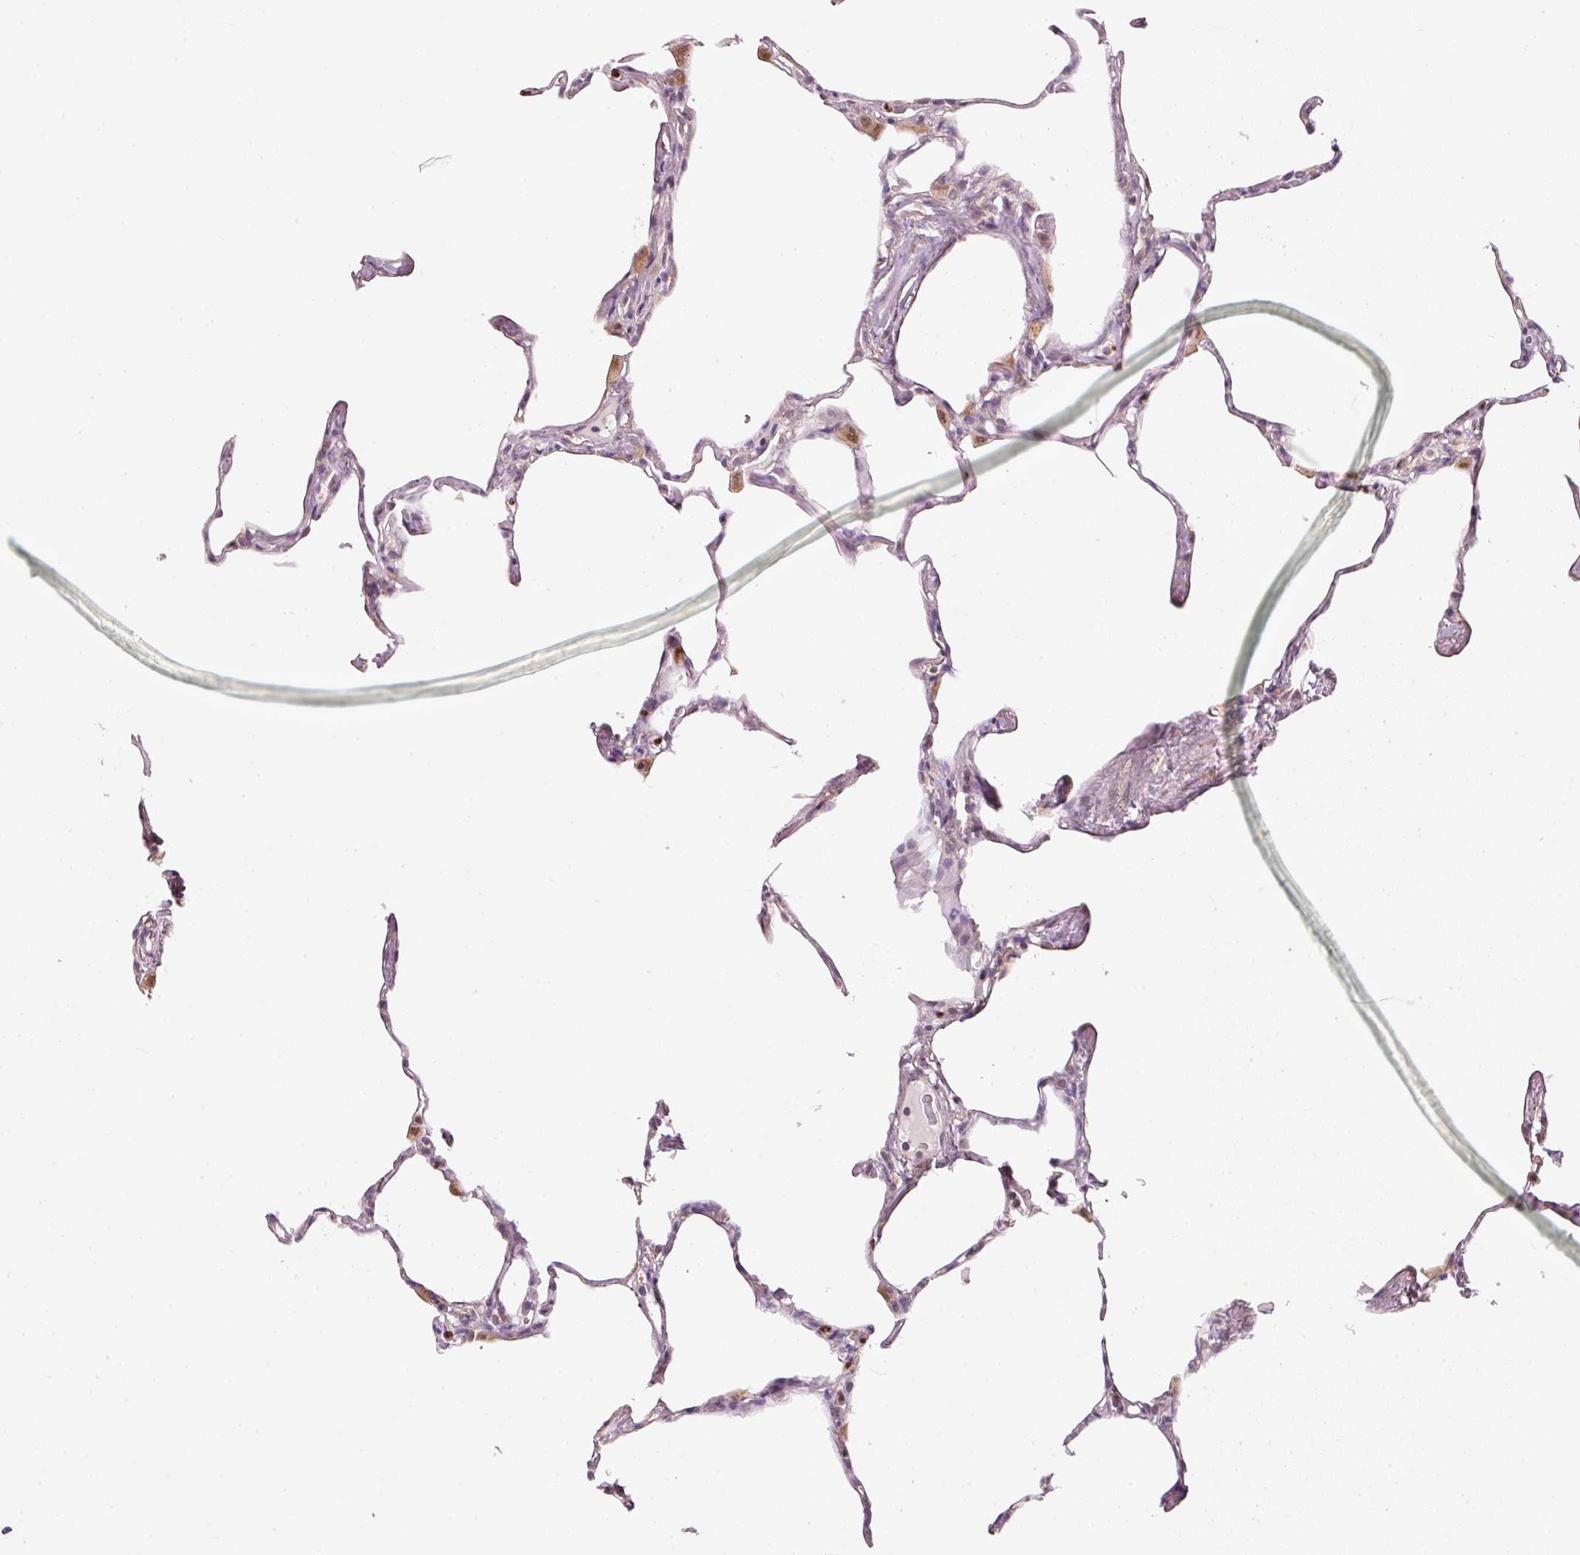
{"staining": {"intensity": "moderate", "quantity": "<25%", "location": "cytoplasmic/membranous,nuclear"}, "tissue": "lung", "cell_type": "Alveolar cells", "image_type": "normal", "snomed": [{"axis": "morphology", "description": "Normal tissue, NOS"}, {"axis": "topography", "description": "Lung"}], "caption": "Protein staining of benign lung demonstrates moderate cytoplasmic/membranous,nuclear positivity in approximately <25% of alveolar cells. The staining was performed using DAB, with brown indicating positive protein expression. Nuclei are stained blue with hematoxylin.", "gene": "MTHFD1L", "patient": {"sex": "male", "age": 65}}